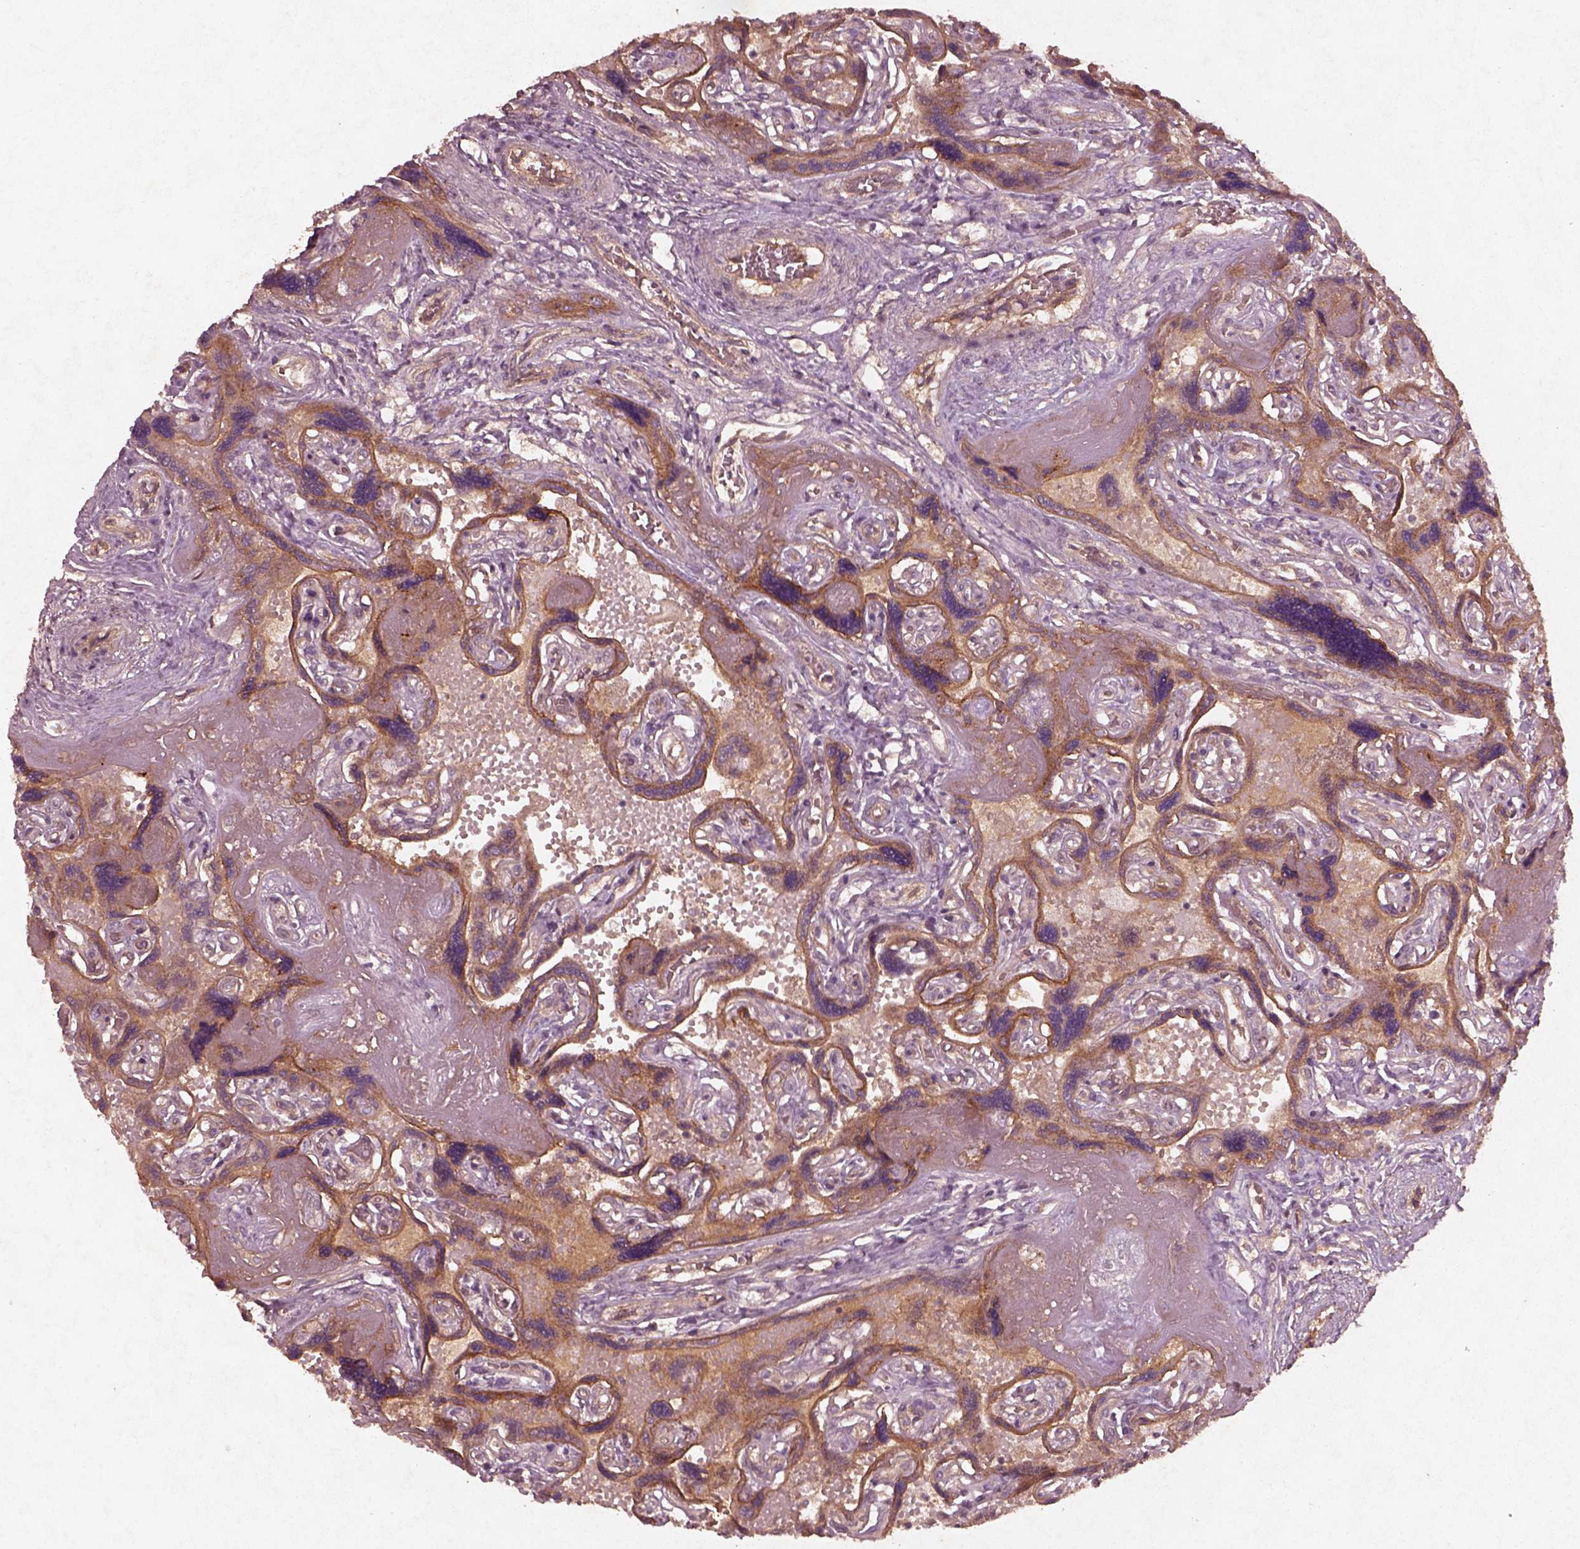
{"staining": {"intensity": "negative", "quantity": "none", "location": "none"}, "tissue": "placenta", "cell_type": "Decidual cells", "image_type": "normal", "snomed": [{"axis": "morphology", "description": "Normal tissue, NOS"}, {"axis": "topography", "description": "Placenta"}], "caption": "Protein analysis of unremarkable placenta demonstrates no significant expression in decidual cells. (DAB immunohistochemistry, high magnification).", "gene": "FAM234A", "patient": {"sex": "female", "age": 32}}